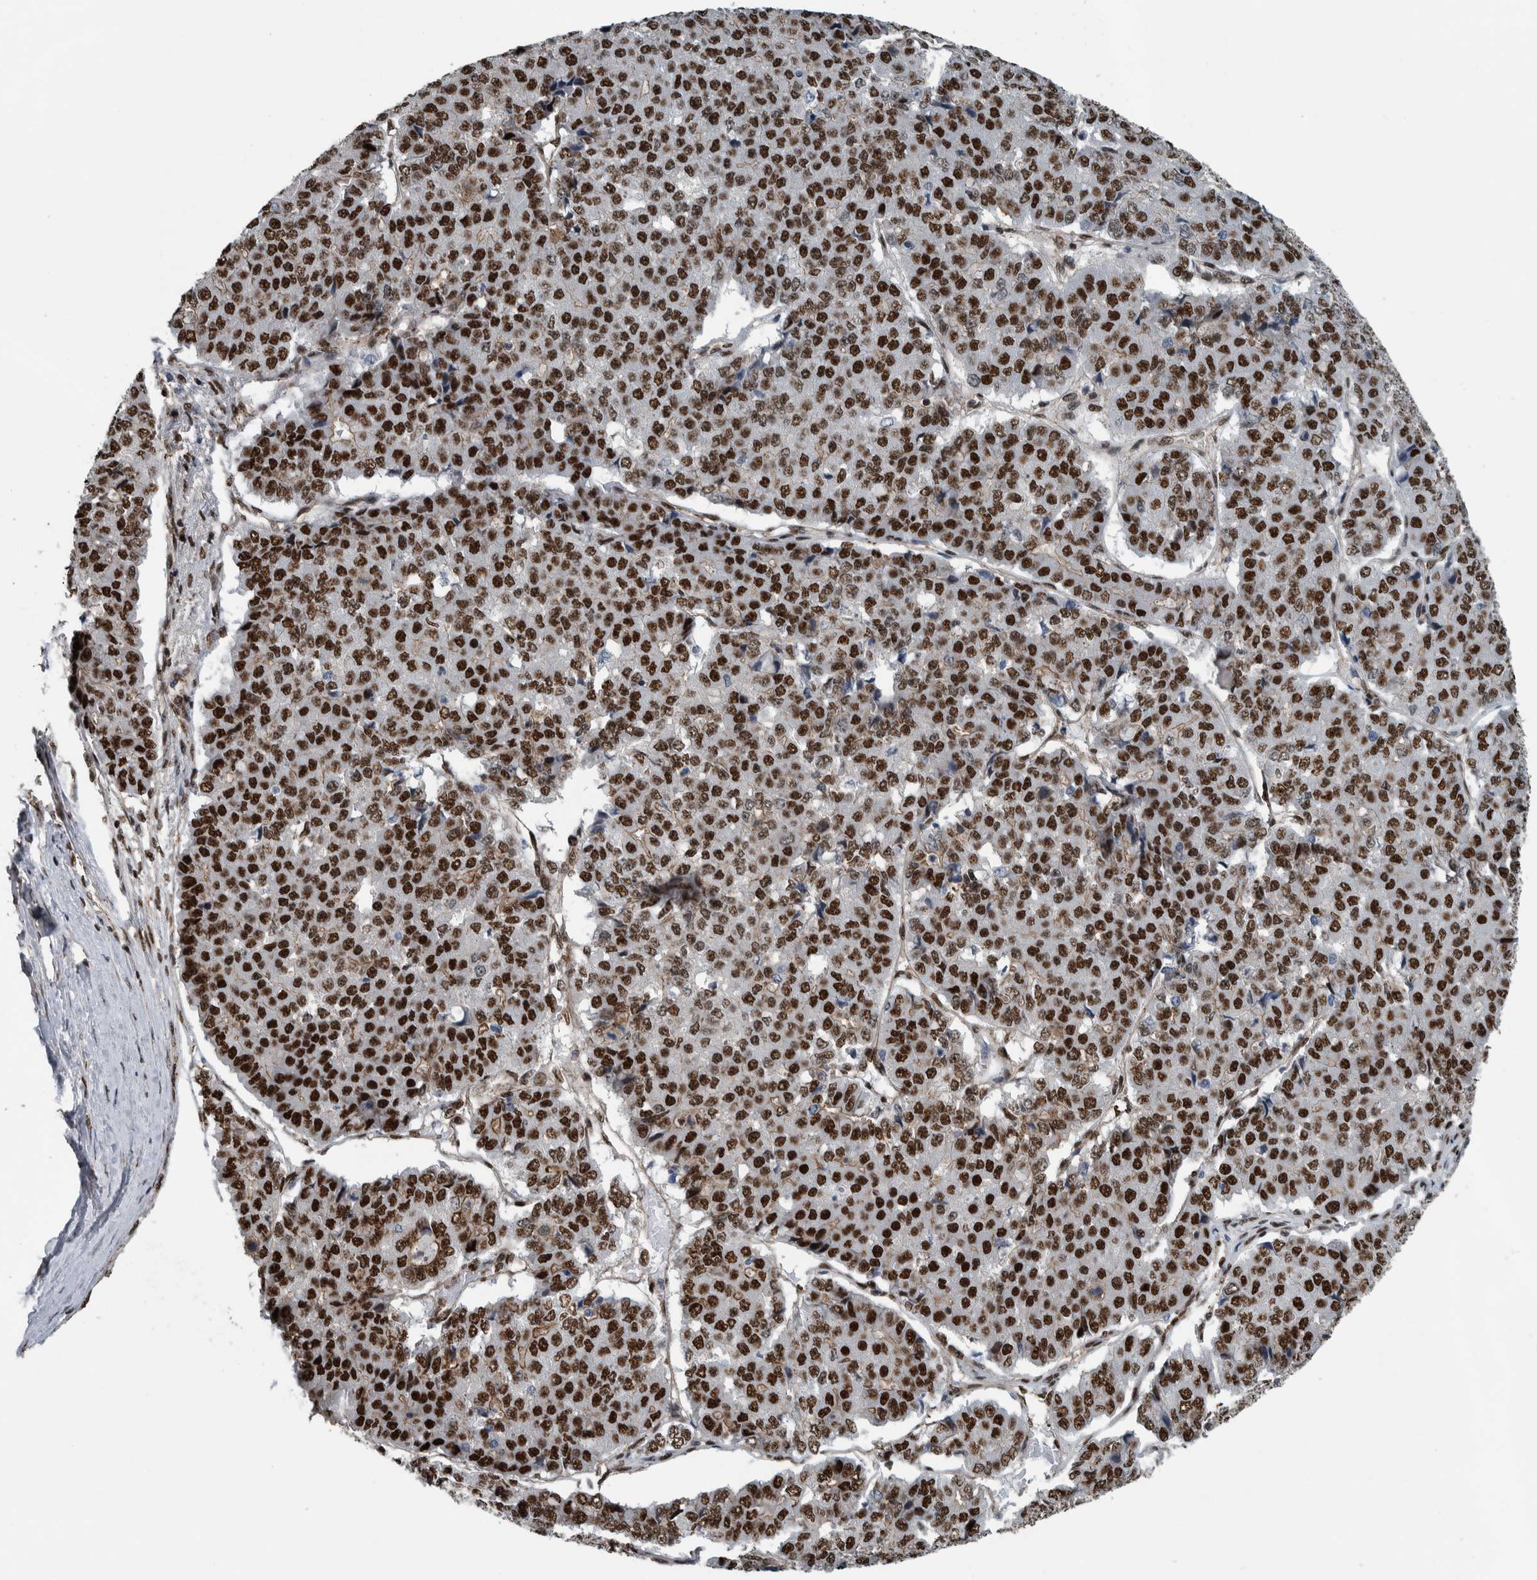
{"staining": {"intensity": "strong", "quantity": ">75%", "location": "nuclear"}, "tissue": "pancreatic cancer", "cell_type": "Tumor cells", "image_type": "cancer", "snomed": [{"axis": "morphology", "description": "Adenocarcinoma, NOS"}, {"axis": "topography", "description": "Pancreas"}], "caption": "Immunohistochemistry (DAB (3,3'-diaminobenzidine)) staining of human pancreatic adenocarcinoma reveals strong nuclear protein expression in about >75% of tumor cells.", "gene": "FAM135B", "patient": {"sex": "male", "age": 50}}